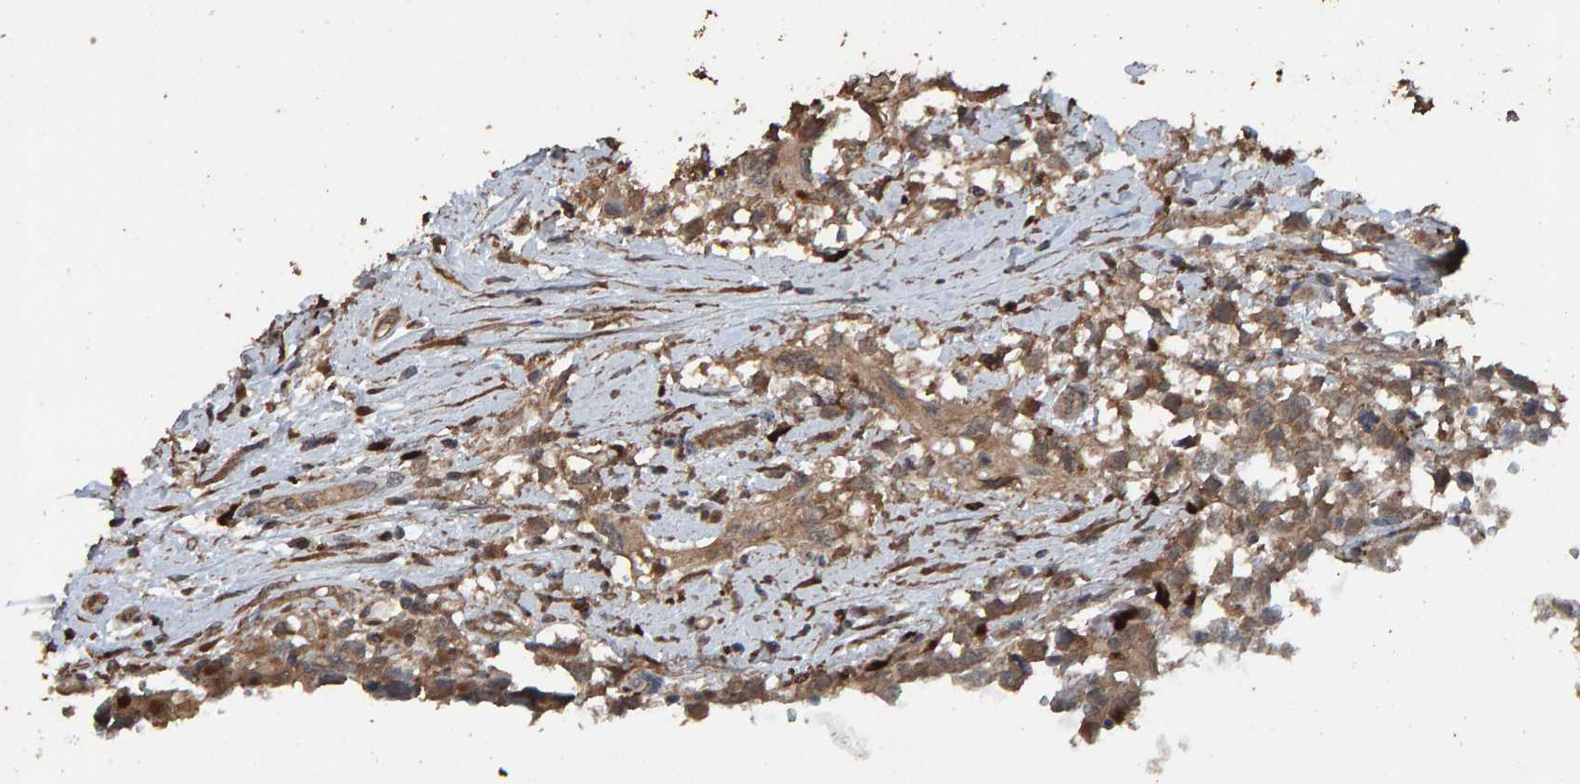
{"staining": {"intensity": "moderate", "quantity": ">75%", "location": "cytoplasmic/membranous"}, "tissue": "testis cancer", "cell_type": "Tumor cells", "image_type": "cancer", "snomed": [{"axis": "morphology", "description": "Seminoma, NOS"}, {"axis": "morphology", "description": "Carcinoma, Embryonal, NOS"}, {"axis": "topography", "description": "Testis"}], "caption": "An image showing moderate cytoplasmic/membranous expression in approximately >75% of tumor cells in testis cancer (embryonal carcinoma), as visualized by brown immunohistochemical staining.", "gene": "DUS1L", "patient": {"sex": "male", "age": 51}}